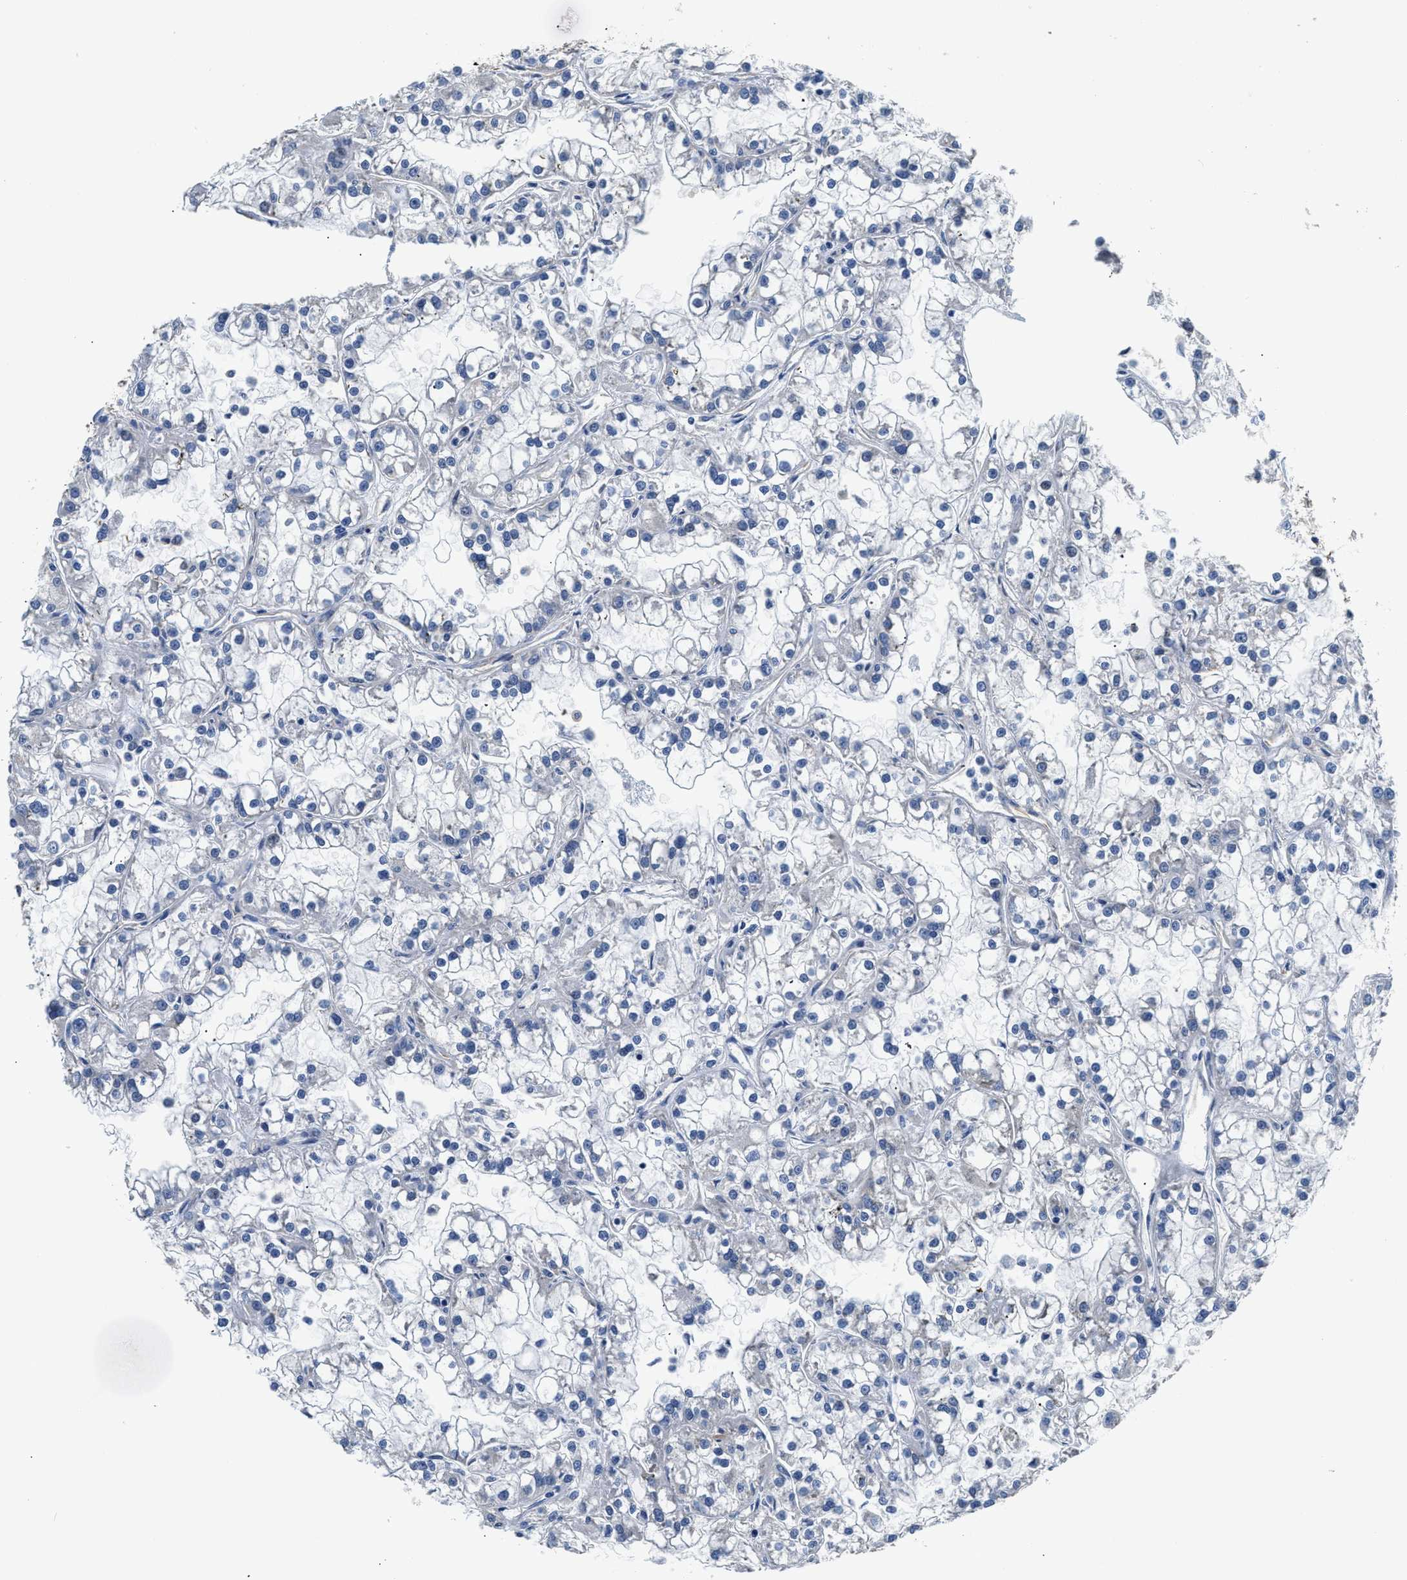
{"staining": {"intensity": "negative", "quantity": "none", "location": "none"}, "tissue": "renal cancer", "cell_type": "Tumor cells", "image_type": "cancer", "snomed": [{"axis": "morphology", "description": "Adenocarcinoma, NOS"}, {"axis": "topography", "description": "Kidney"}], "caption": "Adenocarcinoma (renal) was stained to show a protein in brown. There is no significant expression in tumor cells.", "gene": "CSDE1", "patient": {"sex": "female", "age": 52}}